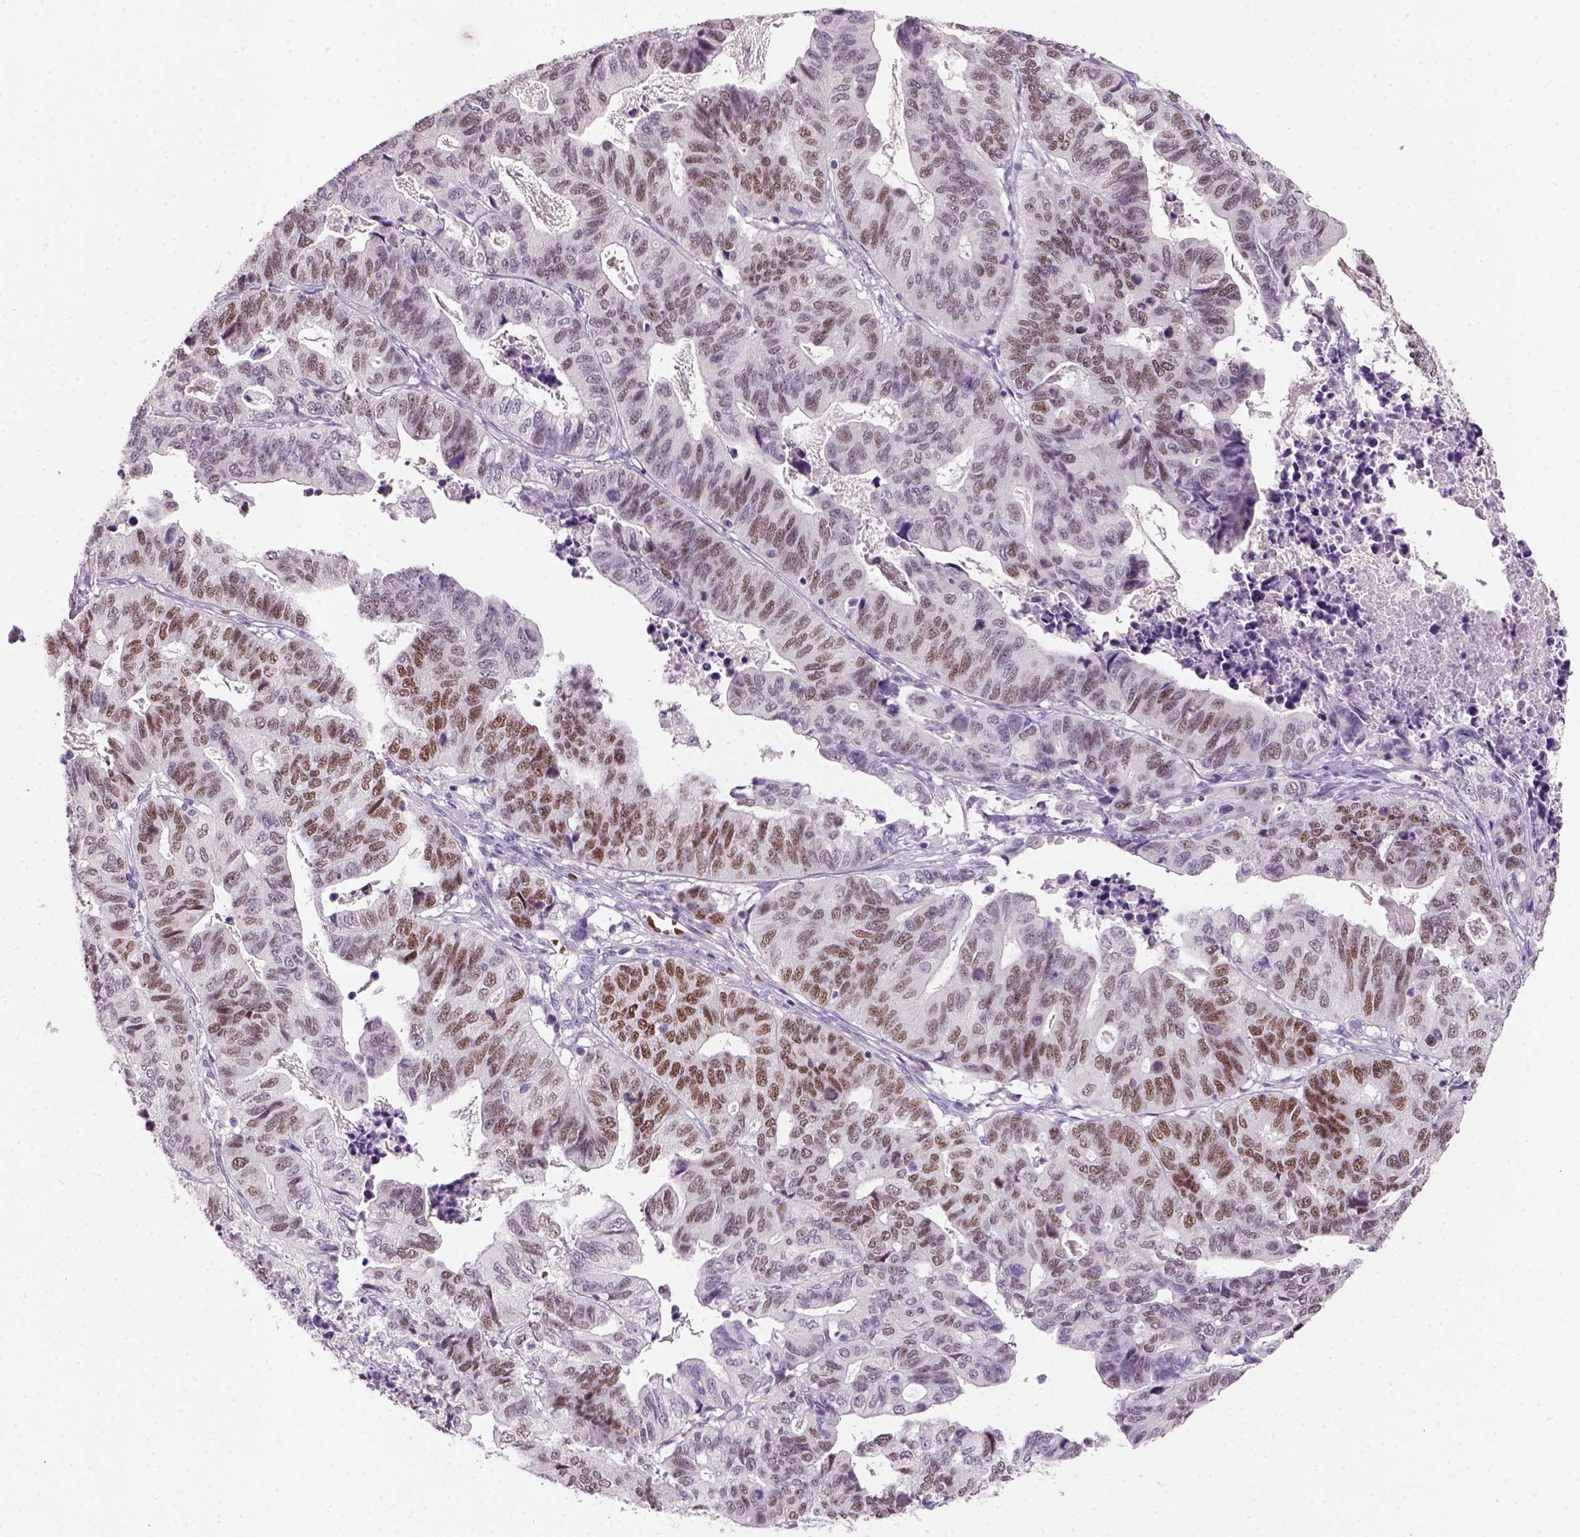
{"staining": {"intensity": "moderate", "quantity": ">75%", "location": "nuclear"}, "tissue": "stomach cancer", "cell_type": "Tumor cells", "image_type": "cancer", "snomed": [{"axis": "morphology", "description": "Adenocarcinoma, NOS"}, {"axis": "topography", "description": "Stomach, upper"}], "caption": "The micrograph displays staining of stomach cancer, revealing moderate nuclear protein positivity (brown color) within tumor cells.", "gene": "ZMAT4", "patient": {"sex": "female", "age": 67}}